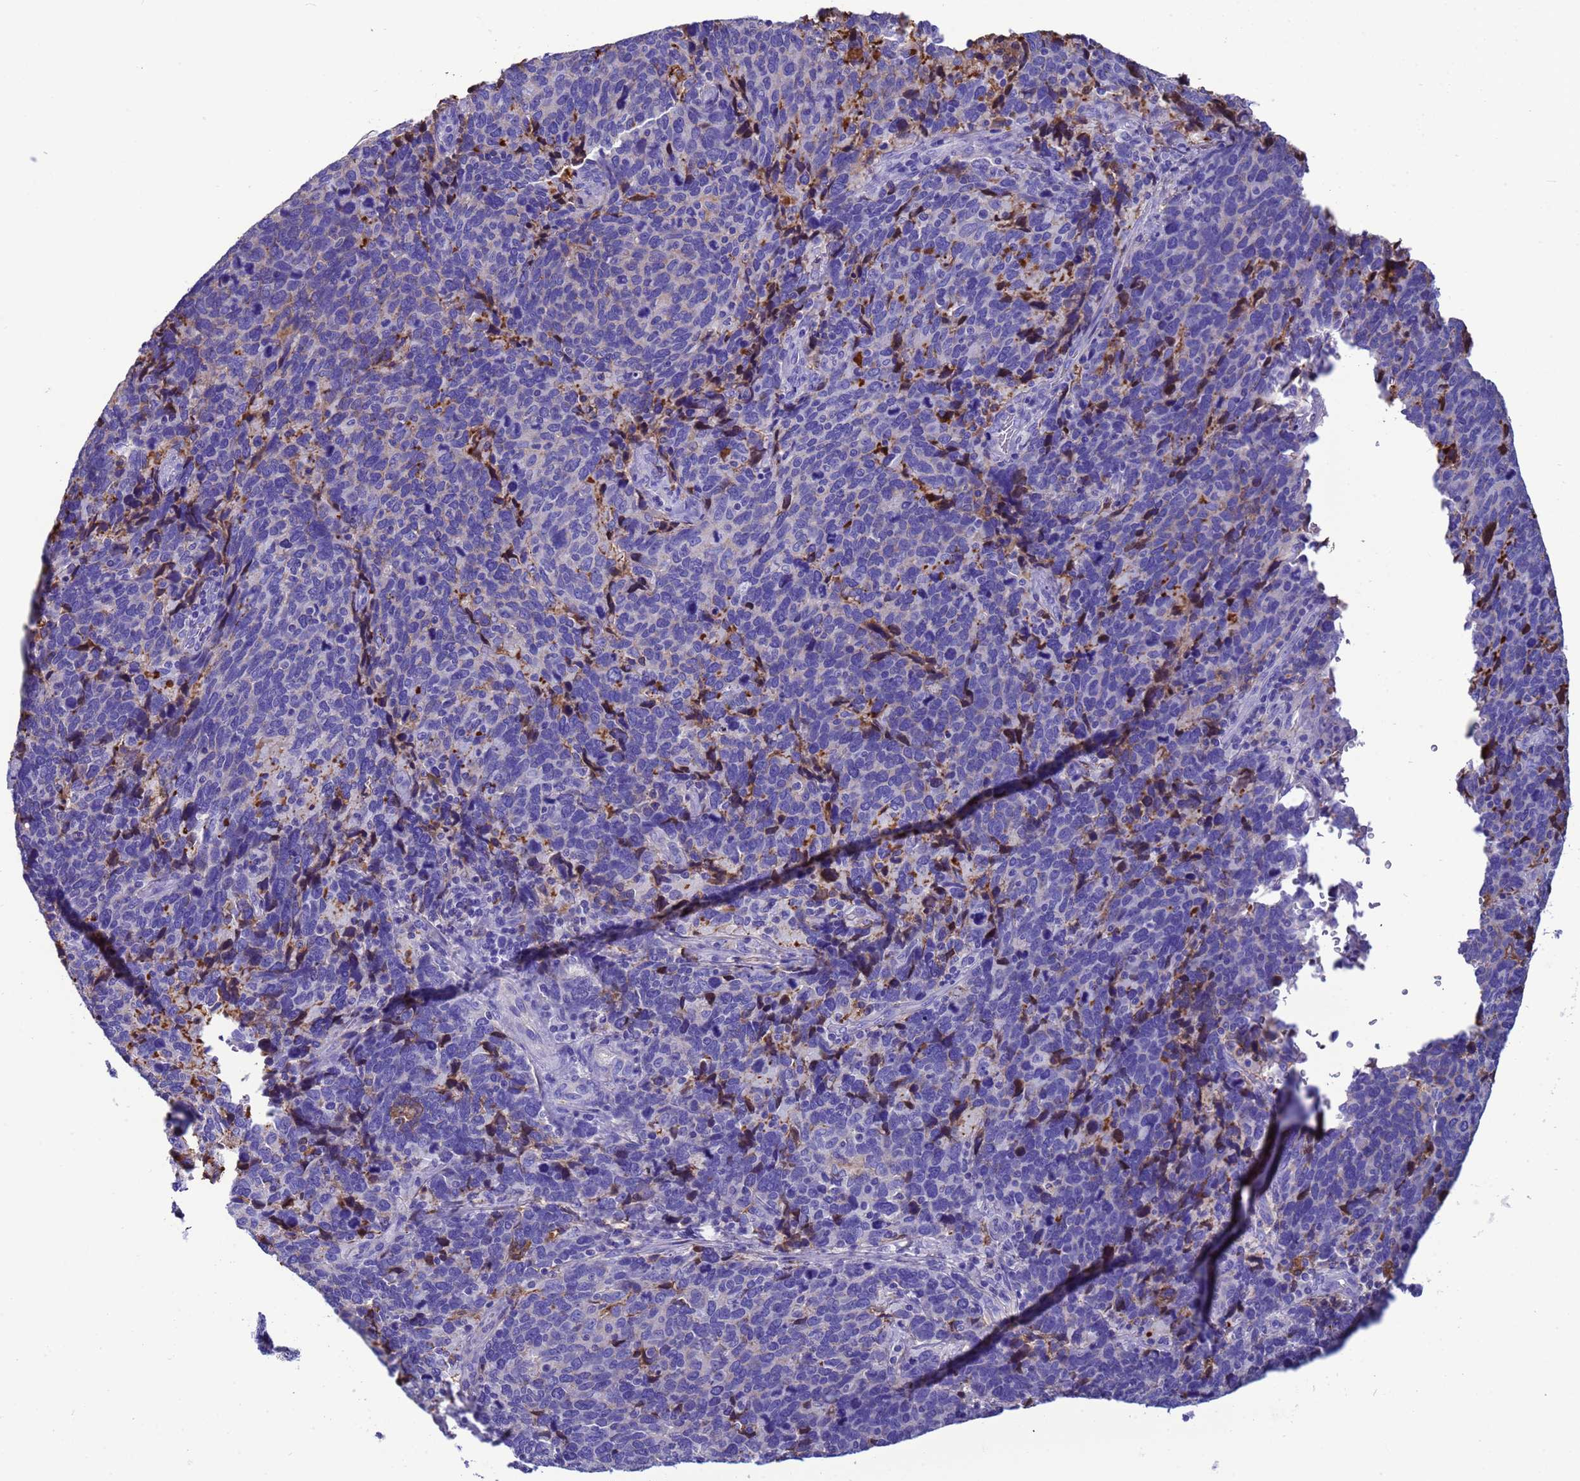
{"staining": {"intensity": "negative", "quantity": "none", "location": "none"}, "tissue": "cervical cancer", "cell_type": "Tumor cells", "image_type": "cancer", "snomed": [{"axis": "morphology", "description": "Squamous cell carcinoma, NOS"}, {"axis": "topography", "description": "Cervix"}], "caption": "Tumor cells show no significant staining in cervical cancer (squamous cell carcinoma).", "gene": "H1-7", "patient": {"sex": "female", "age": 41}}